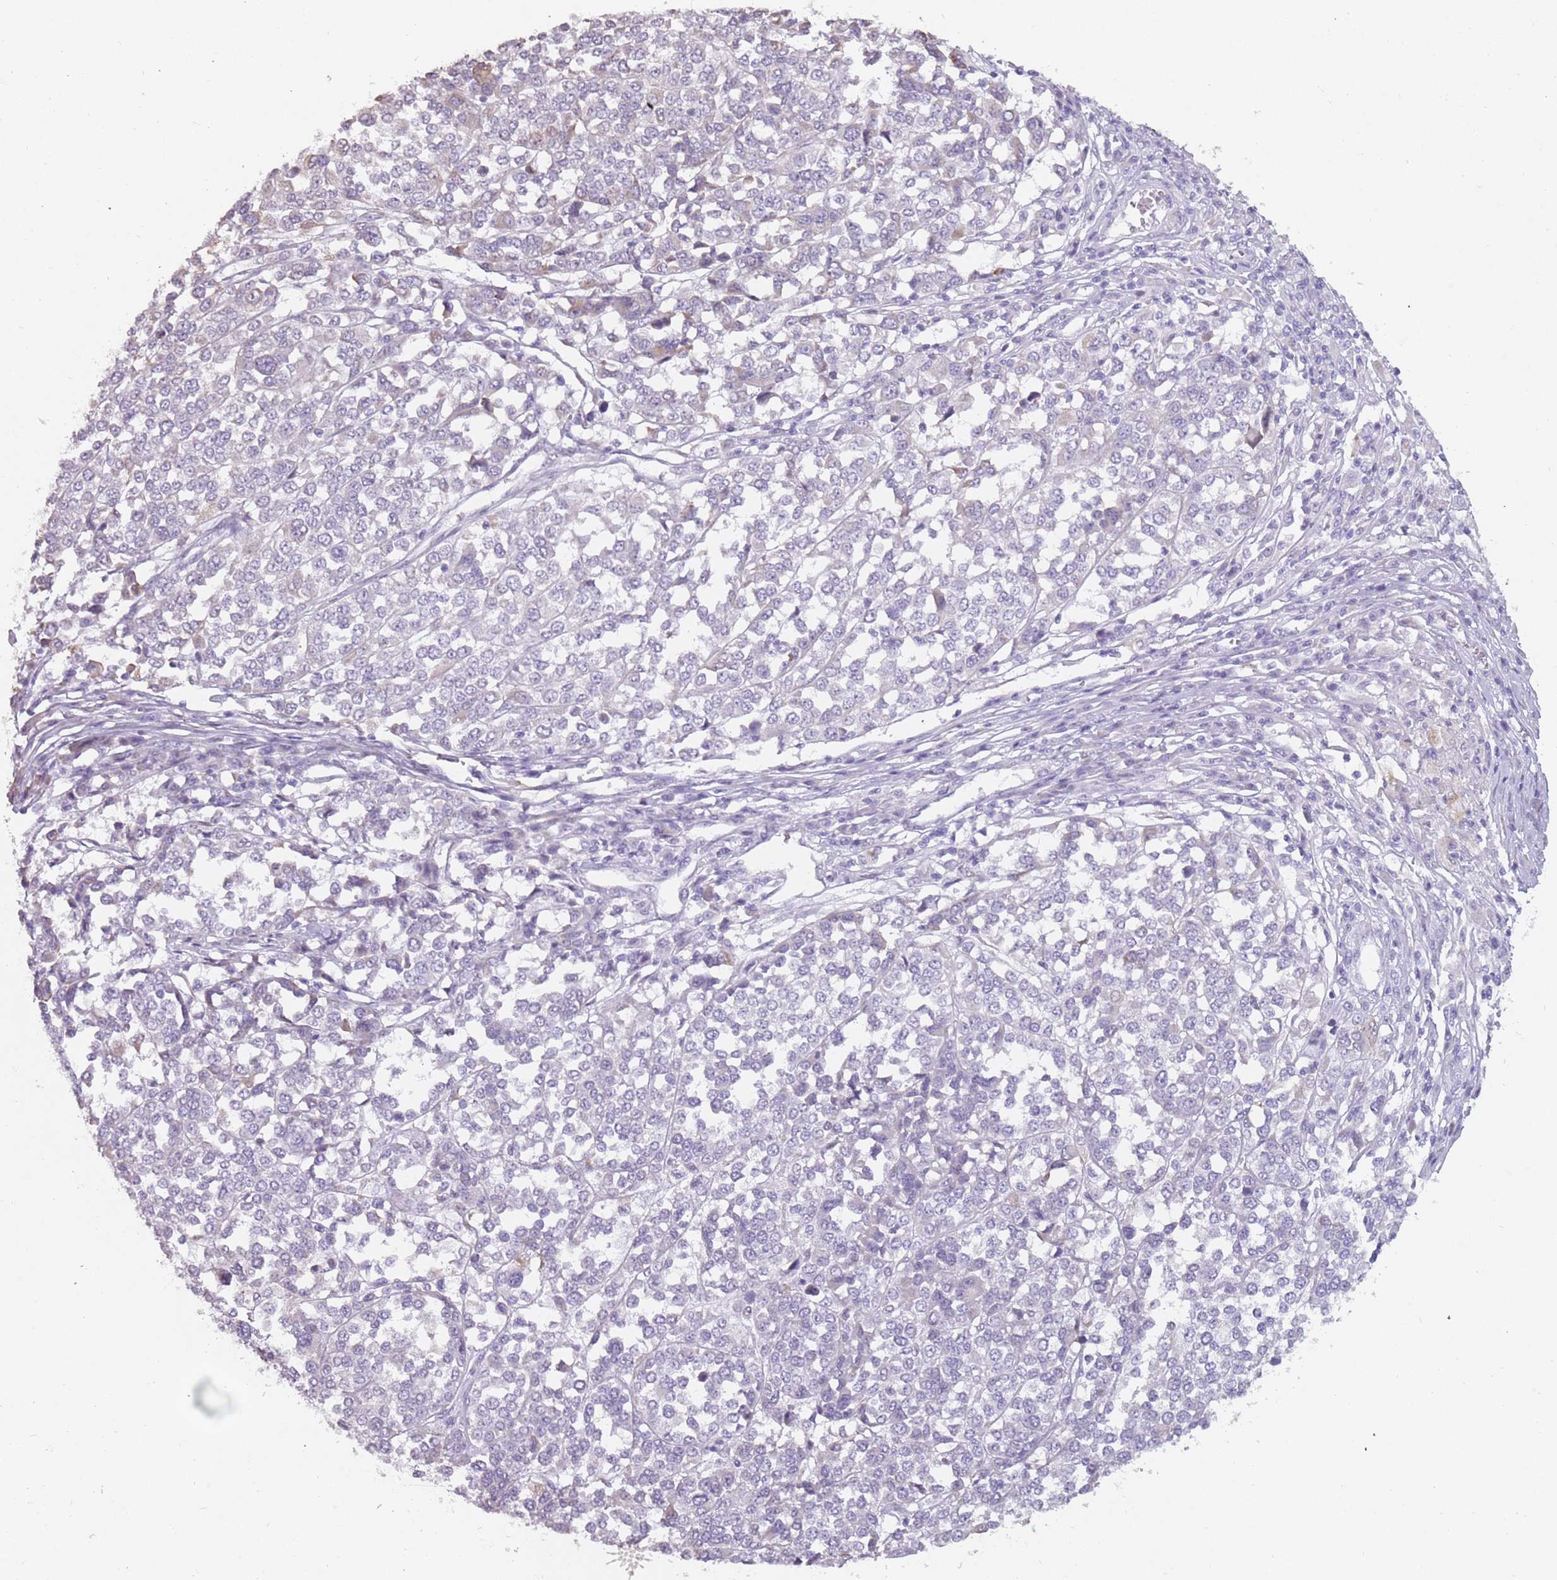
{"staining": {"intensity": "negative", "quantity": "none", "location": "none"}, "tissue": "melanoma", "cell_type": "Tumor cells", "image_type": "cancer", "snomed": [{"axis": "morphology", "description": "Malignant melanoma, Metastatic site"}, {"axis": "topography", "description": "Lymph node"}], "caption": "A micrograph of melanoma stained for a protein shows no brown staining in tumor cells. (DAB immunohistochemistry (IHC), high magnification).", "gene": "DDX4", "patient": {"sex": "male", "age": 44}}